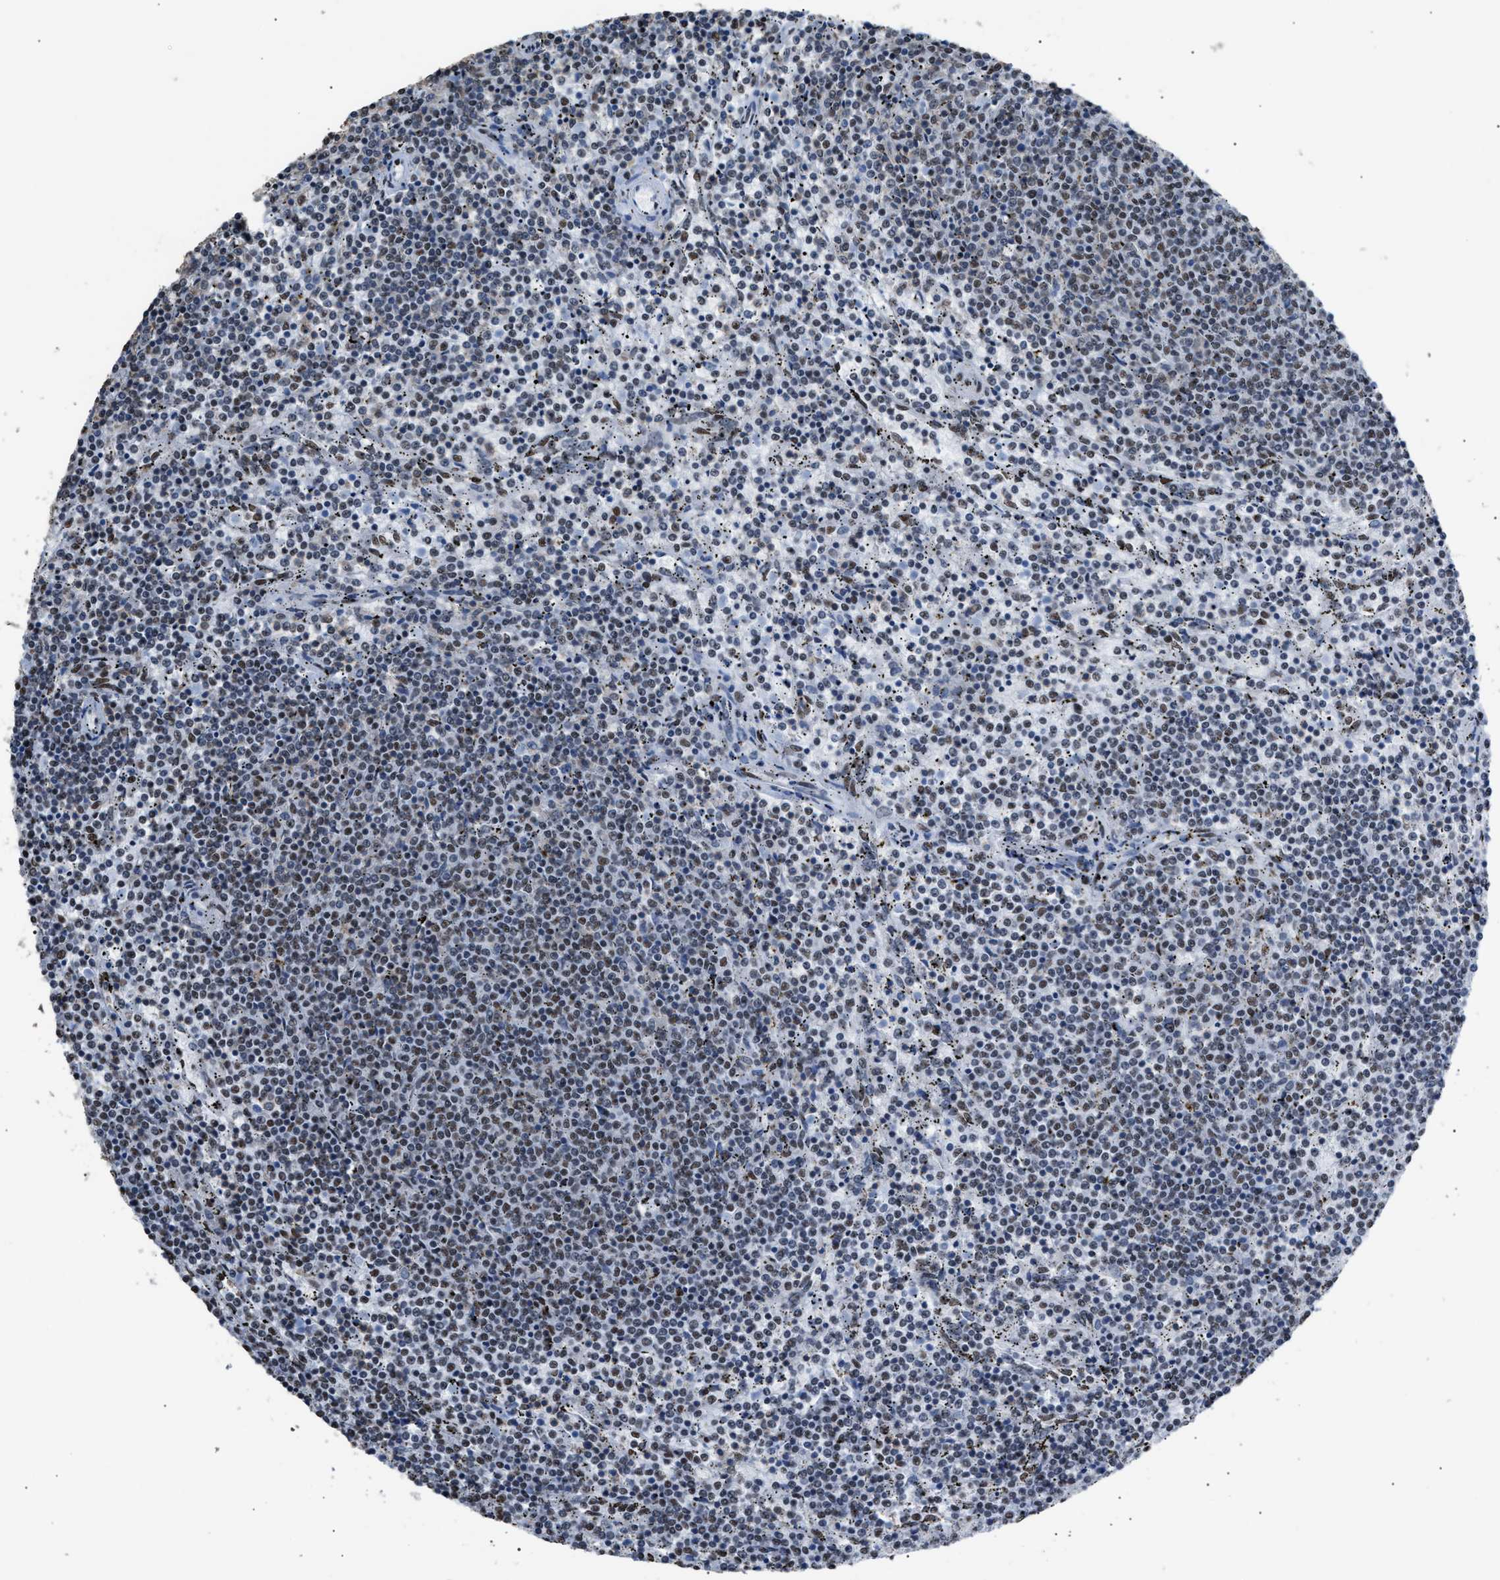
{"staining": {"intensity": "weak", "quantity": ">75%", "location": "nuclear"}, "tissue": "lymphoma", "cell_type": "Tumor cells", "image_type": "cancer", "snomed": [{"axis": "morphology", "description": "Malignant lymphoma, non-Hodgkin's type, Low grade"}, {"axis": "topography", "description": "Spleen"}], "caption": "Immunohistochemical staining of malignant lymphoma, non-Hodgkin's type (low-grade) reveals low levels of weak nuclear expression in approximately >75% of tumor cells. (DAB (3,3'-diaminobenzidine) = brown stain, brightfield microscopy at high magnification).", "gene": "CCAR2", "patient": {"sex": "female", "age": 50}}